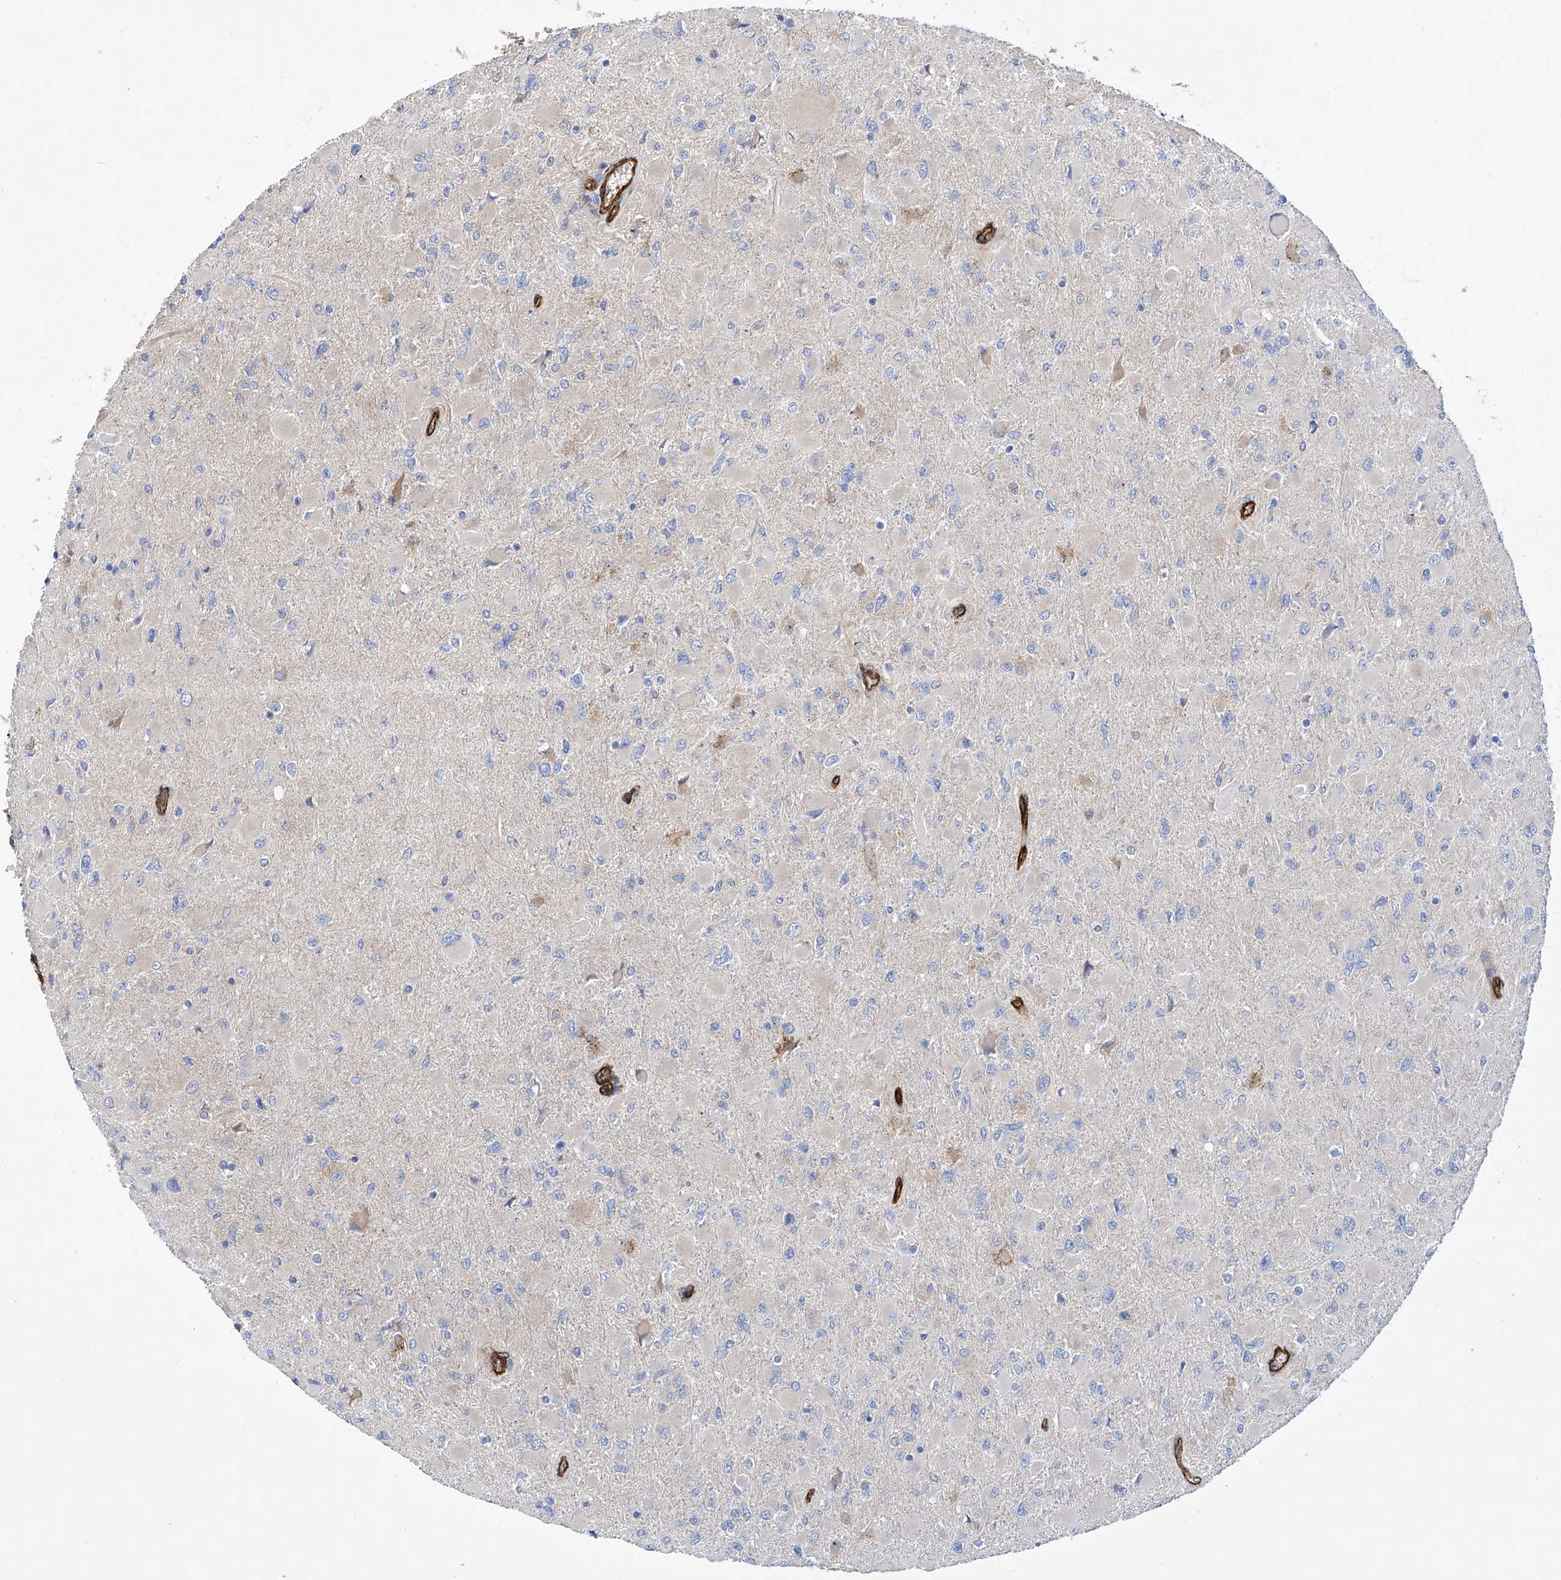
{"staining": {"intensity": "negative", "quantity": "none", "location": "none"}, "tissue": "glioma", "cell_type": "Tumor cells", "image_type": "cancer", "snomed": [{"axis": "morphology", "description": "Glioma, malignant, High grade"}, {"axis": "topography", "description": "Cerebral cortex"}], "caption": "DAB immunohistochemical staining of glioma demonstrates no significant expression in tumor cells.", "gene": "UBTD1", "patient": {"sex": "female", "age": 36}}